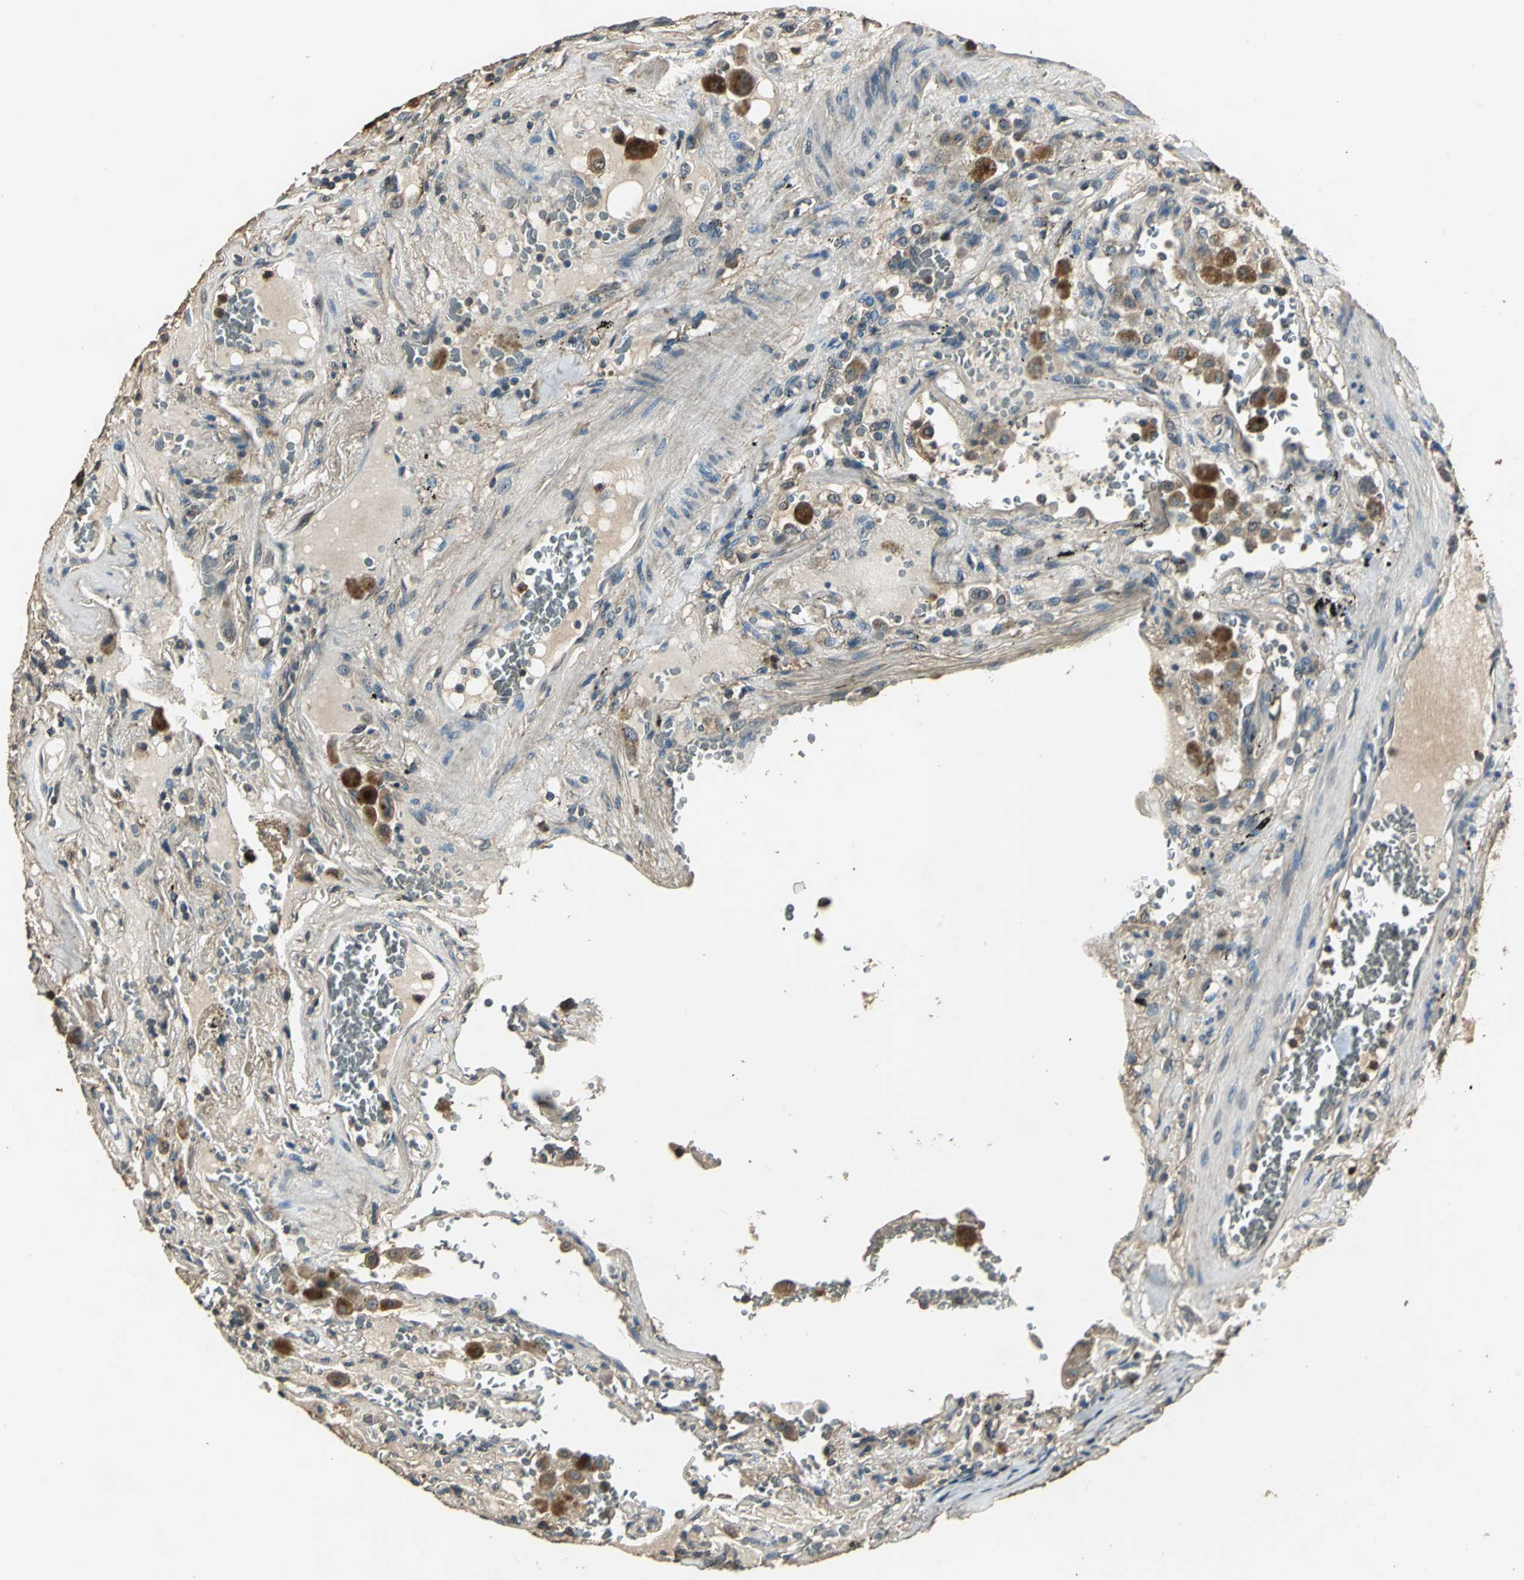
{"staining": {"intensity": "moderate", "quantity": "25%-75%", "location": "cytoplasmic/membranous"}, "tissue": "lung cancer", "cell_type": "Tumor cells", "image_type": "cancer", "snomed": [{"axis": "morphology", "description": "Squamous cell carcinoma, NOS"}, {"axis": "topography", "description": "Lung"}], "caption": "IHC photomicrograph of lung squamous cell carcinoma stained for a protein (brown), which displays medium levels of moderate cytoplasmic/membranous positivity in approximately 25%-75% of tumor cells.", "gene": "TMPRSS4", "patient": {"sex": "male", "age": 57}}